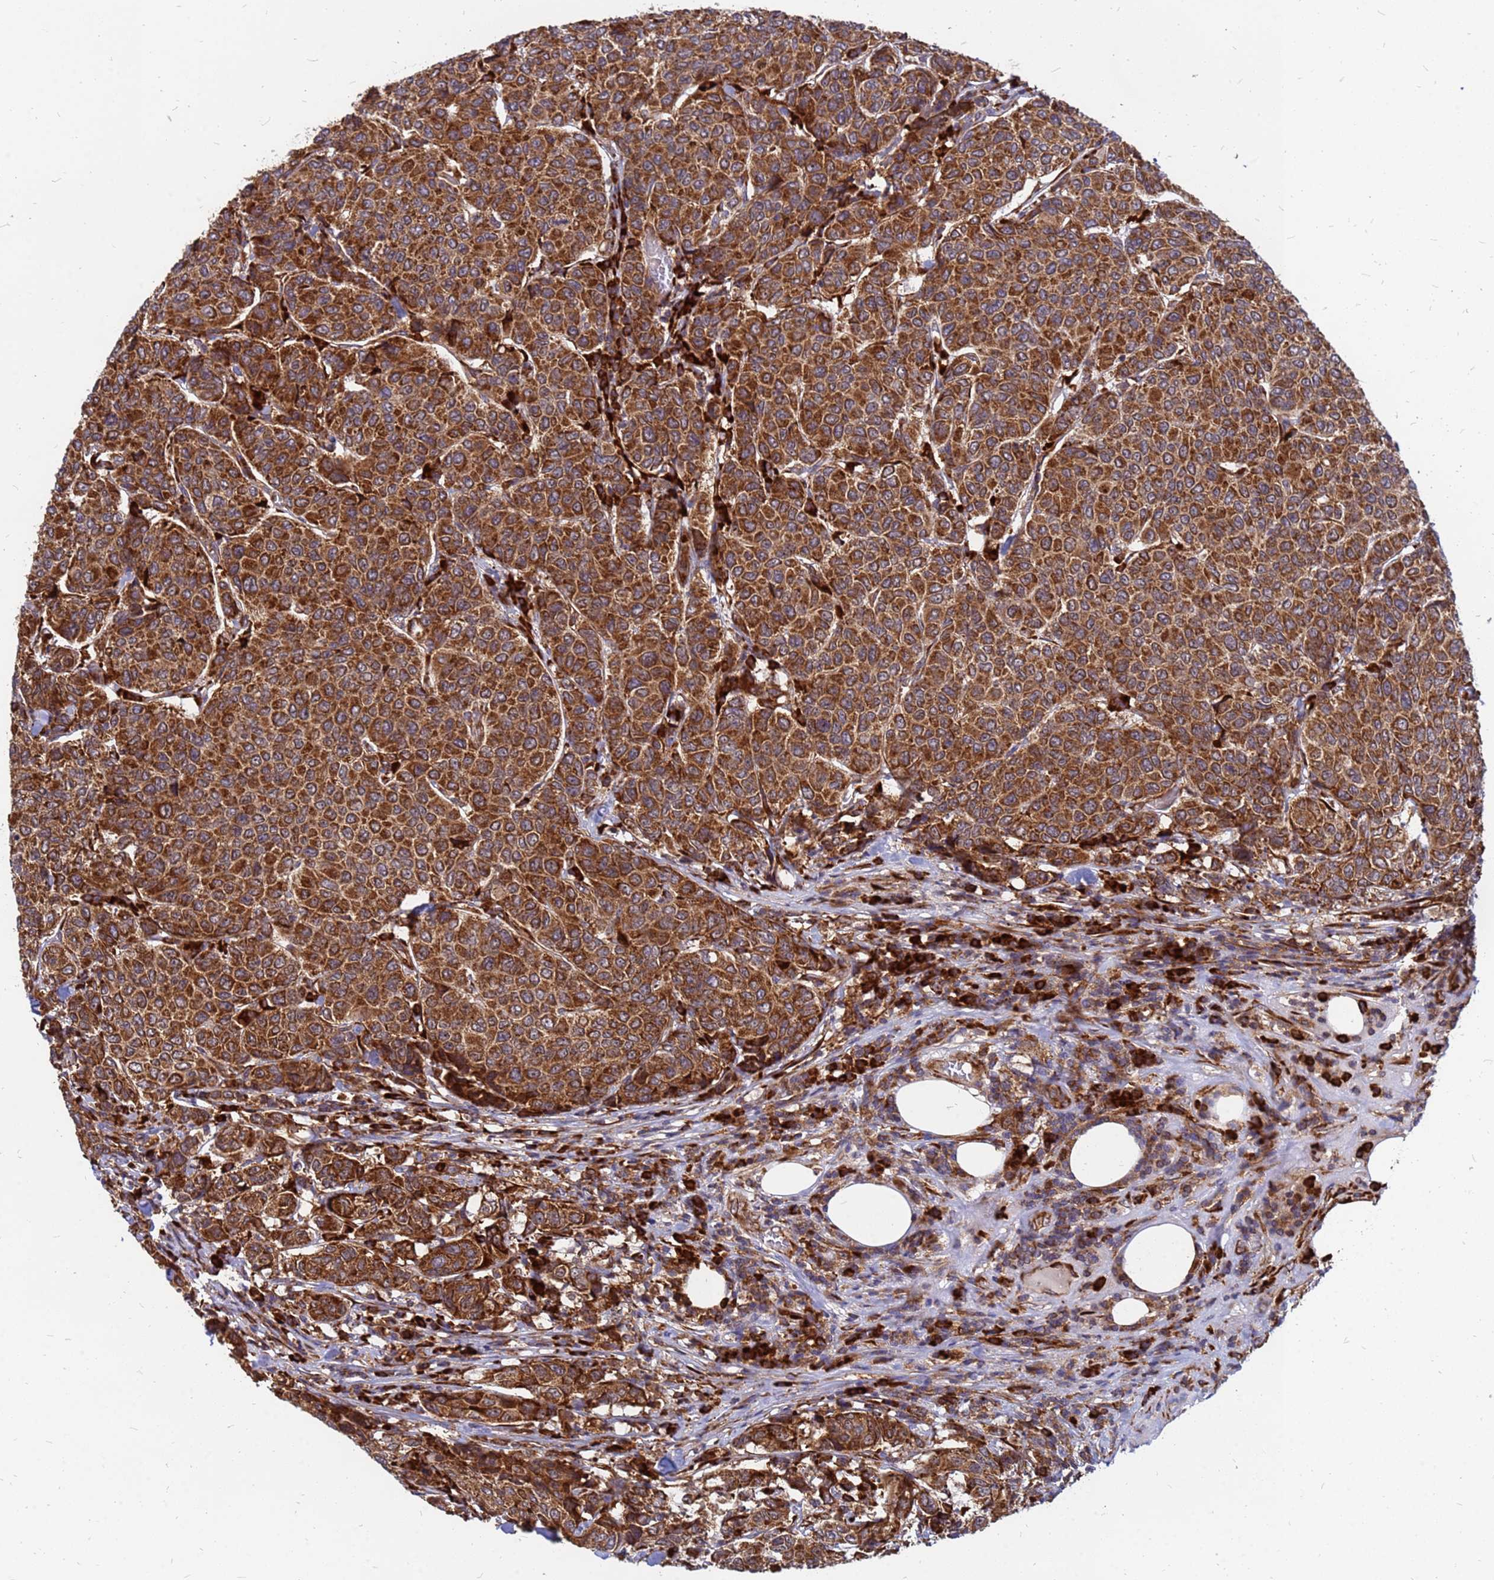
{"staining": {"intensity": "strong", "quantity": ">75%", "location": "cytoplasmic/membranous"}, "tissue": "breast cancer", "cell_type": "Tumor cells", "image_type": "cancer", "snomed": [{"axis": "morphology", "description": "Duct carcinoma"}, {"axis": "topography", "description": "Breast"}], "caption": "Immunohistochemical staining of intraductal carcinoma (breast) exhibits strong cytoplasmic/membranous protein expression in about >75% of tumor cells. Nuclei are stained in blue.", "gene": "RPL8", "patient": {"sex": "female", "age": 55}}